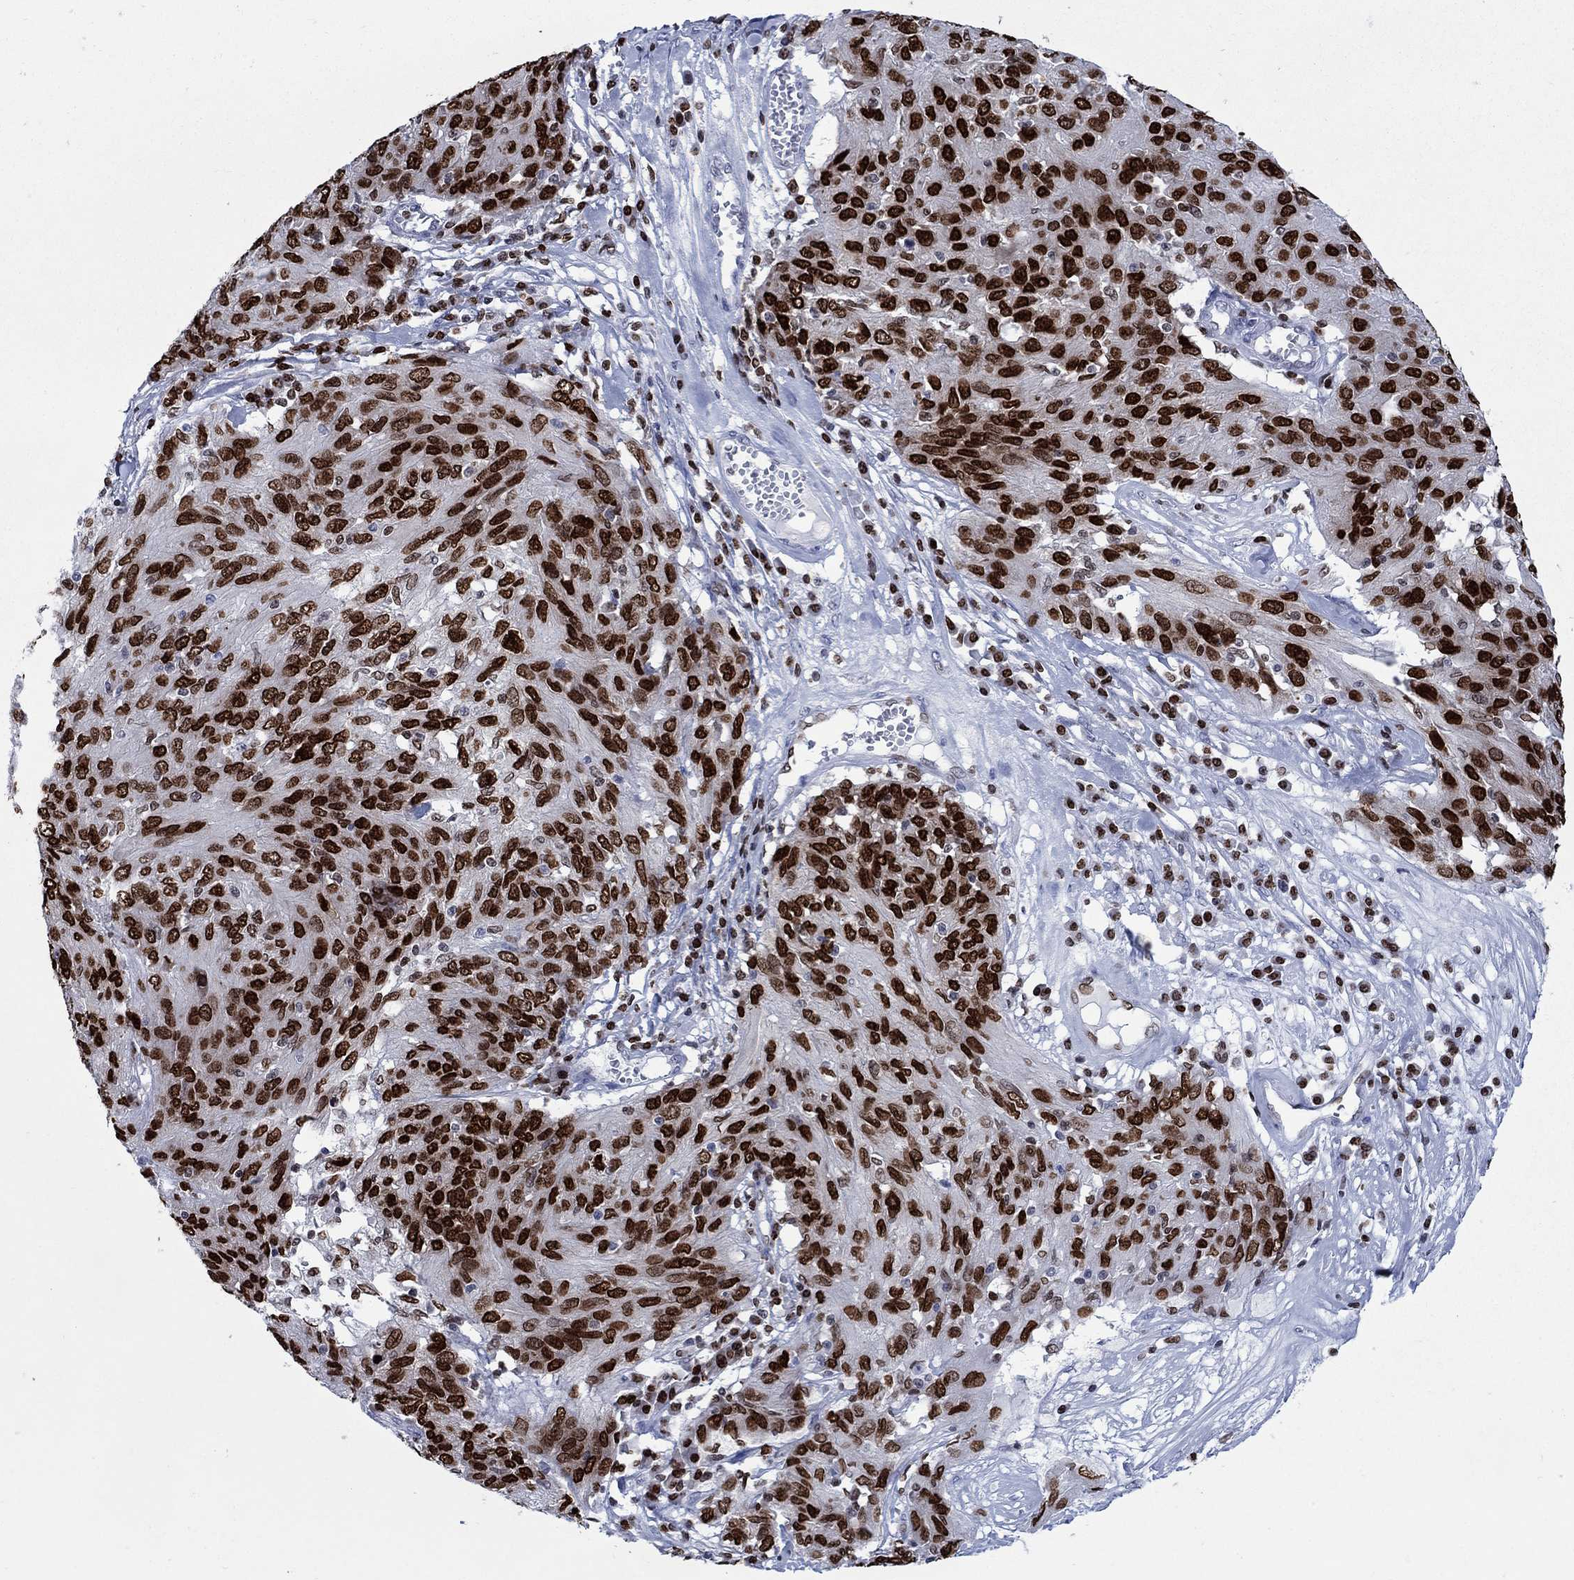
{"staining": {"intensity": "strong", "quantity": ">75%", "location": "nuclear"}, "tissue": "ovarian cancer", "cell_type": "Tumor cells", "image_type": "cancer", "snomed": [{"axis": "morphology", "description": "Carcinoma, endometroid"}, {"axis": "topography", "description": "Ovary"}], "caption": "Ovarian cancer stained for a protein demonstrates strong nuclear positivity in tumor cells. The protein of interest is stained brown, and the nuclei are stained in blue (DAB (3,3'-diaminobenzidine) IHC with brightfield microscopy, high magnification).", "gene": "HMGA1", "patient": {"sex": "female", "age": 50}}